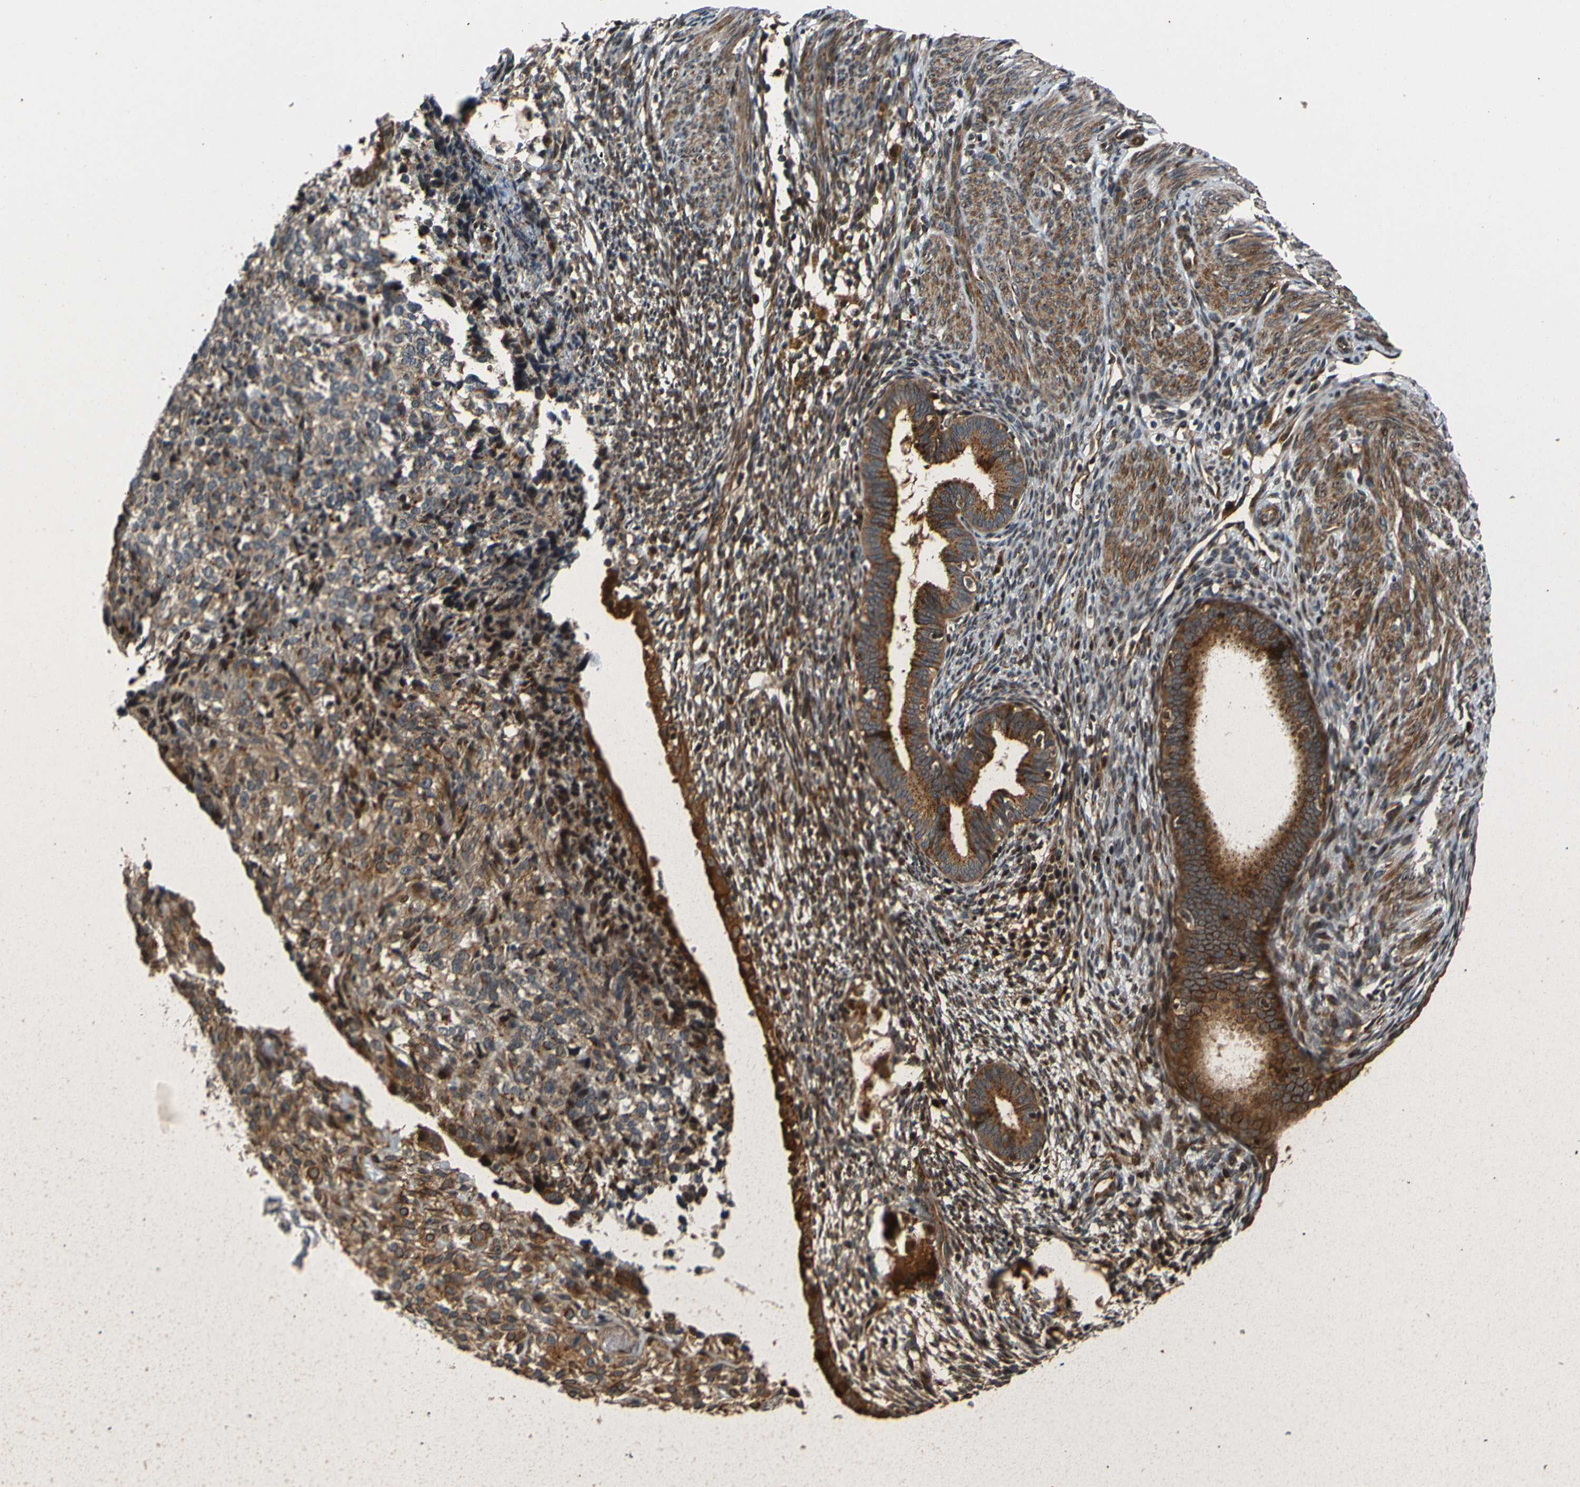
{"staining": {"intensity": "moderate", "quantity": "25%-75%", "location": "cytoplasmic/membranous,nuclear"}, "tissue": "endometrium", "cell_type": "Cells in endometrial stroma", "image_type": "normal", "snomed": [{"axis": "morphology", "description": "Normal tissue, NOS"}, {"axis": "morphology", "description": "Adenocarcinoma, NOS"}, {"axis": "topography", "description": "Endometrium"}, {"axis": "topography", "description": "Ovary"}], "caption": "Endometrium stained for a protein (brown) shows moderate cytoplasmic/membranous,nuclear positive positivity in approximately 25%-75% of cells in endometrial stroma.", "gene": "AKAP9", "patient": {"sex": "female", "age": 68}}